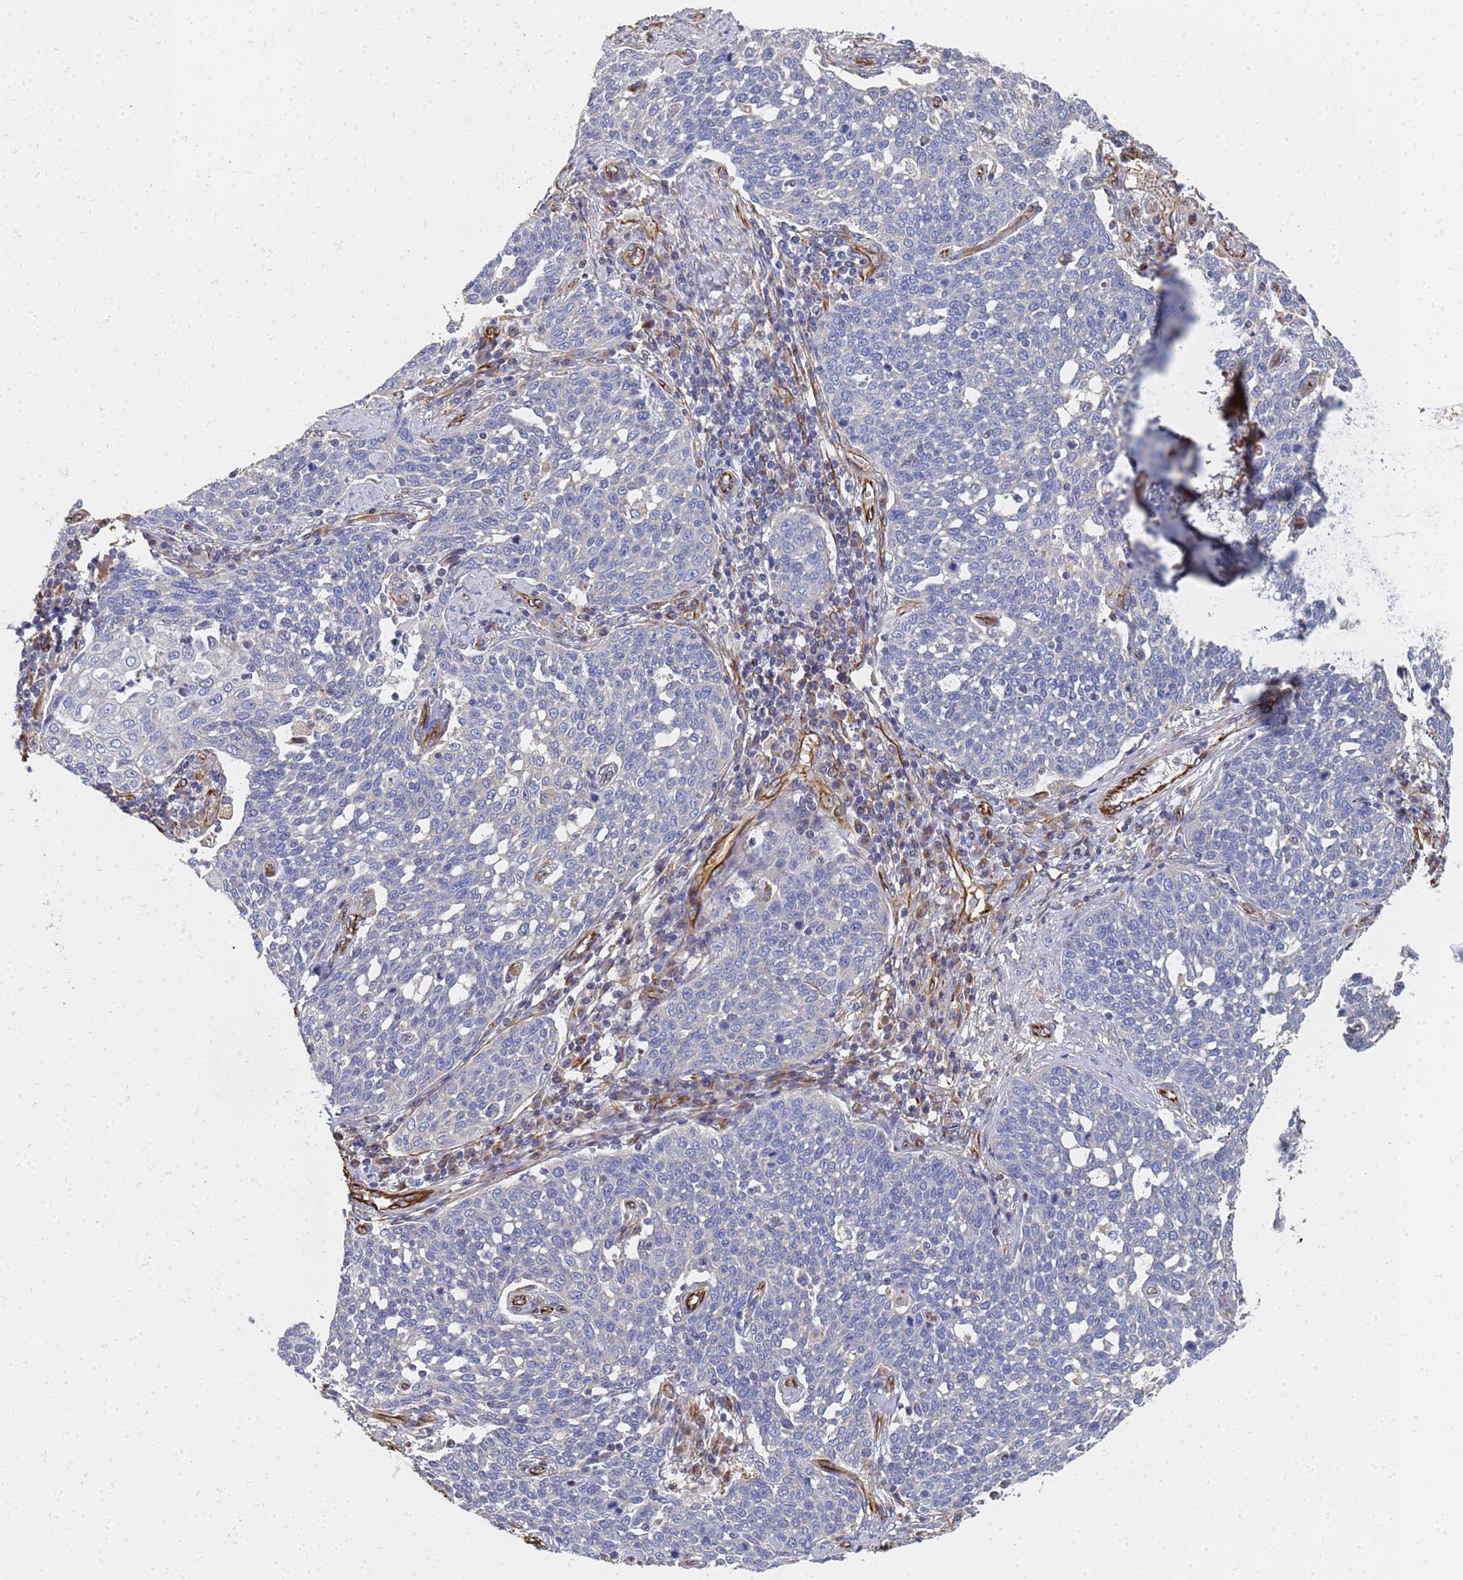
{"staining": {"intensity": "negative", "quantity": "none", "location": "none"}, "tissue": "cervical cancer", "cell_type": "Tumor cells", "image_type": "cancer", "snomed": [{"axis": "morphology", "description": "Squamous cell carcinoma, NOS"}, {"axis": "topography", "description": "Cervix"}], "caption": "Image shows no significant protein positivity in tumor cells of squamous cell carcinoma (cervical). (Stains: DAB IHC with hematoxylin counter stain, Microscopy: brightfield microscopy at high magnification).", "gene": "SYT13", "patient": {"sex": "female", "age": 34}}